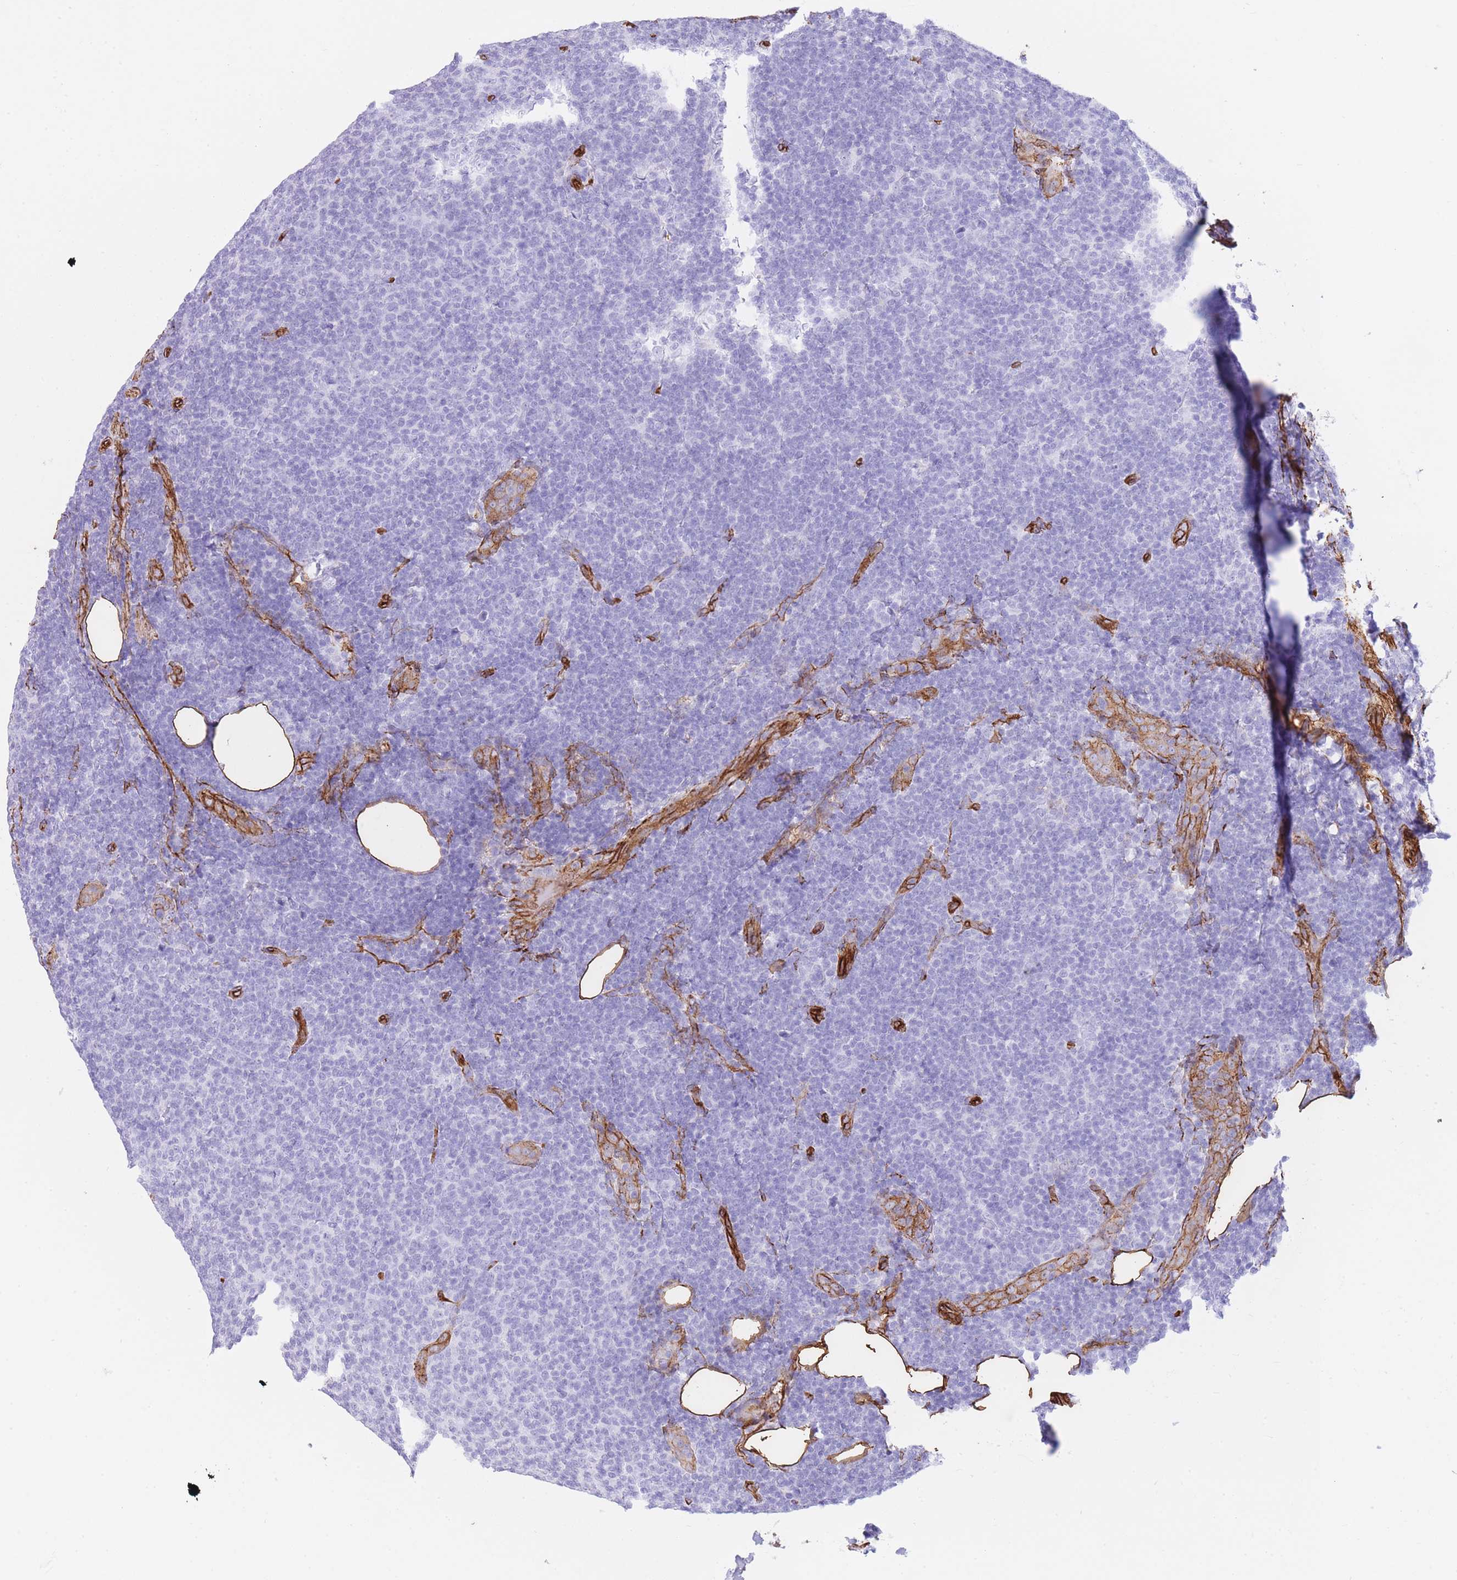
{"staining": {"intensity": "negative", "quantity": "none", "location": "none"}, "tissue": "lymphoma", "cell_type": "Tumor cells", "image_type": "cancer", "snomed": [{"axis": "morphology", "description": "Malignant lymphoma, non-Hodgkin's type, Low grade"}, {"axis": "topography", "description": "Lymph node"}], "caption": "Immunohistochemistry histopathology image of human lymphoma stained for a protein (brown), which reveals no positivity in tumor cells. (Immunohistochemistry (ihc), brightfield microscopy, high magnification).", "gene": "CAVIN1", "patient": {"sex": "male", "age": 66}}